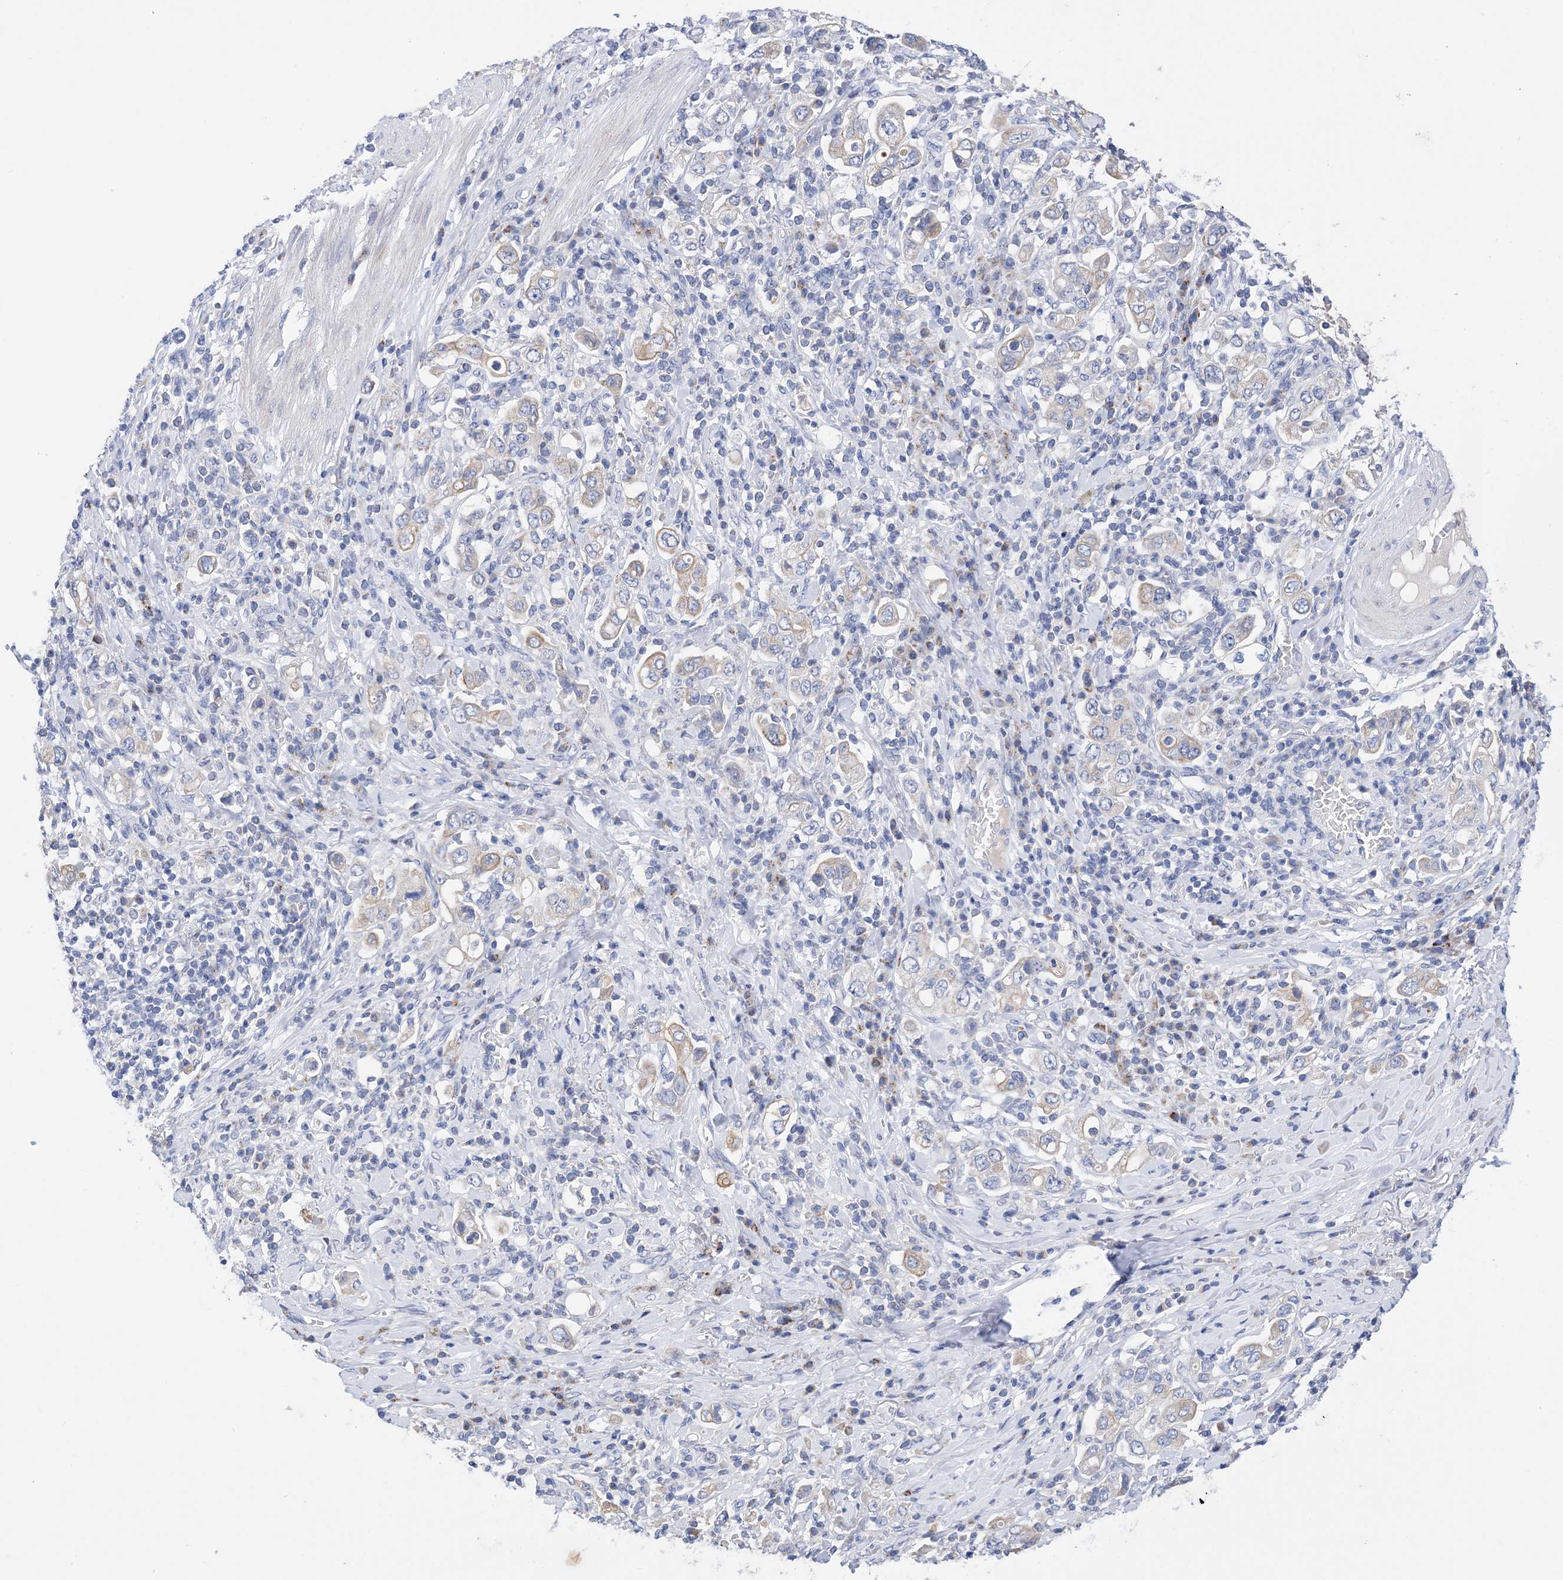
{"staining": {"intensity": "weak", "quantity": "<25%", "location": "cytoplasmic/membranous"}, "tissue": "stomach cancer", "cell_type": "Tumor cells", "image_type": "cancer", "snomed": [{"axis": "morphology", "description": "Adenocarcinoma, NOS"}, {"axis": "topography", "description": "Stomach, upper"}], "caption": "Immunohistochemical staining of stomach cancer exhibits no significant expression in tumor cells. Nuclei are stained in blue.", "gene": "PLK4", "patient": {"sex": "male", "age": 62}}